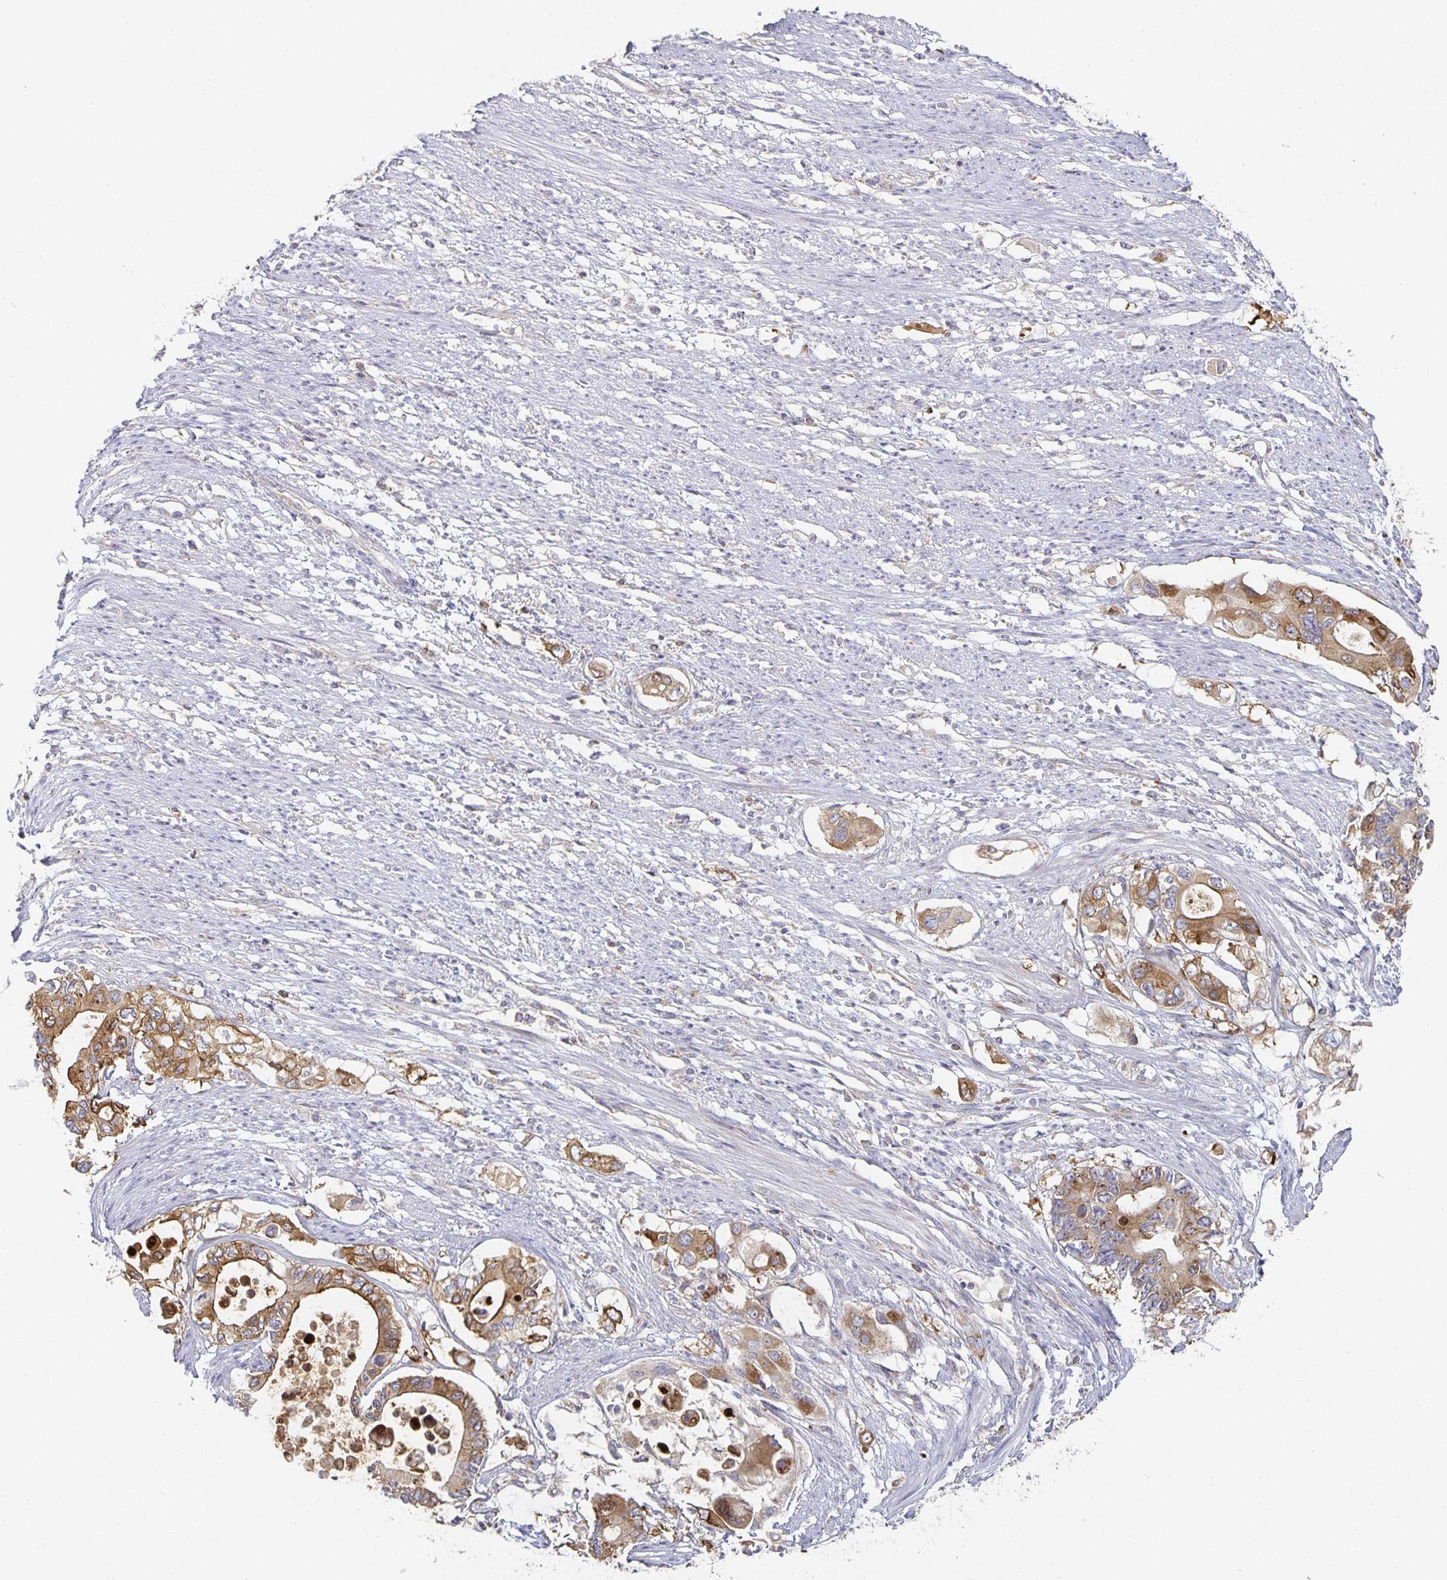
{"staining": {"intensity": "moderate", "quantity": ">75%", "location": "cytoplasmic/membranous"}, "tissue": "pancreatic cancer", "cell_type": "Tumor cells", "image_type": "cancer", "snomed": [{"axis": "morphology", "description": "Adenocarcinoma, NOS"}, {"axis": "topography", "description": "Pancreas"}], "caption": "Approximately >75% of tumor cells in human pancreatic adenocarcinoma demonstrate moderate cytoplasmic/membranous protein positivity as visualized by brown immunohistochemical staining.", "gene": "NOMO1", "patient": {"sex": "female", "age": 63}}